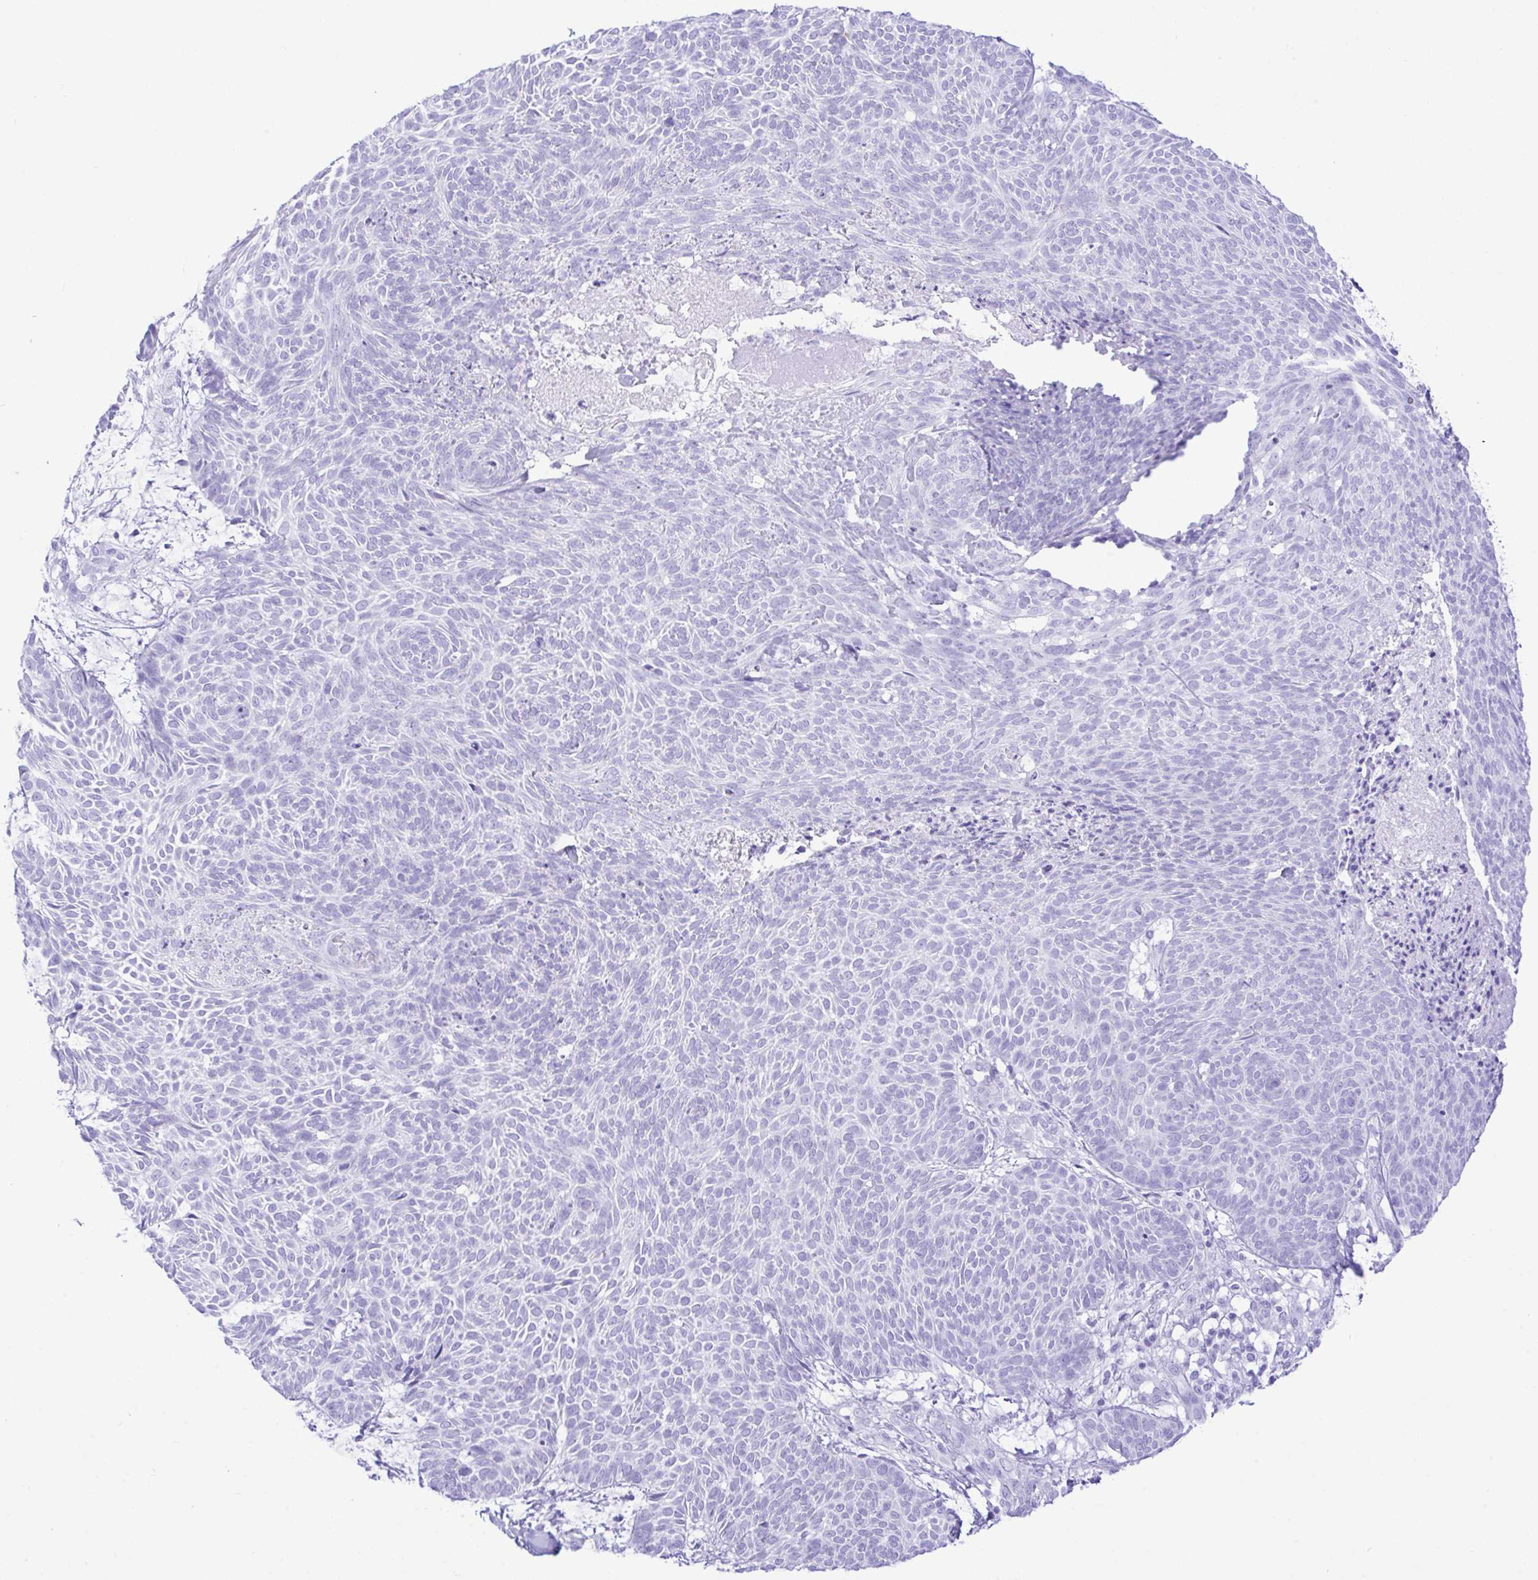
{"staining": {"intensity": "negative", "quantity": "none", "location": "none"}, "tissue": "skin cancer", "cell_type": "Tumor cells", "image_type": "cancer", "snomed": [{"axis": "morphology", "description": "Basal cell carcinoma"}, {"axis": "topography", "description": "Skin"}, {"axis": "topography", "description": "Skin of trunk"}], "caption": "Tumor cells are negative for brown protein staining in skin basal cell carcinoma.", "gene": "SELENOV", "patient": {"sex": "male", "age": 74}}